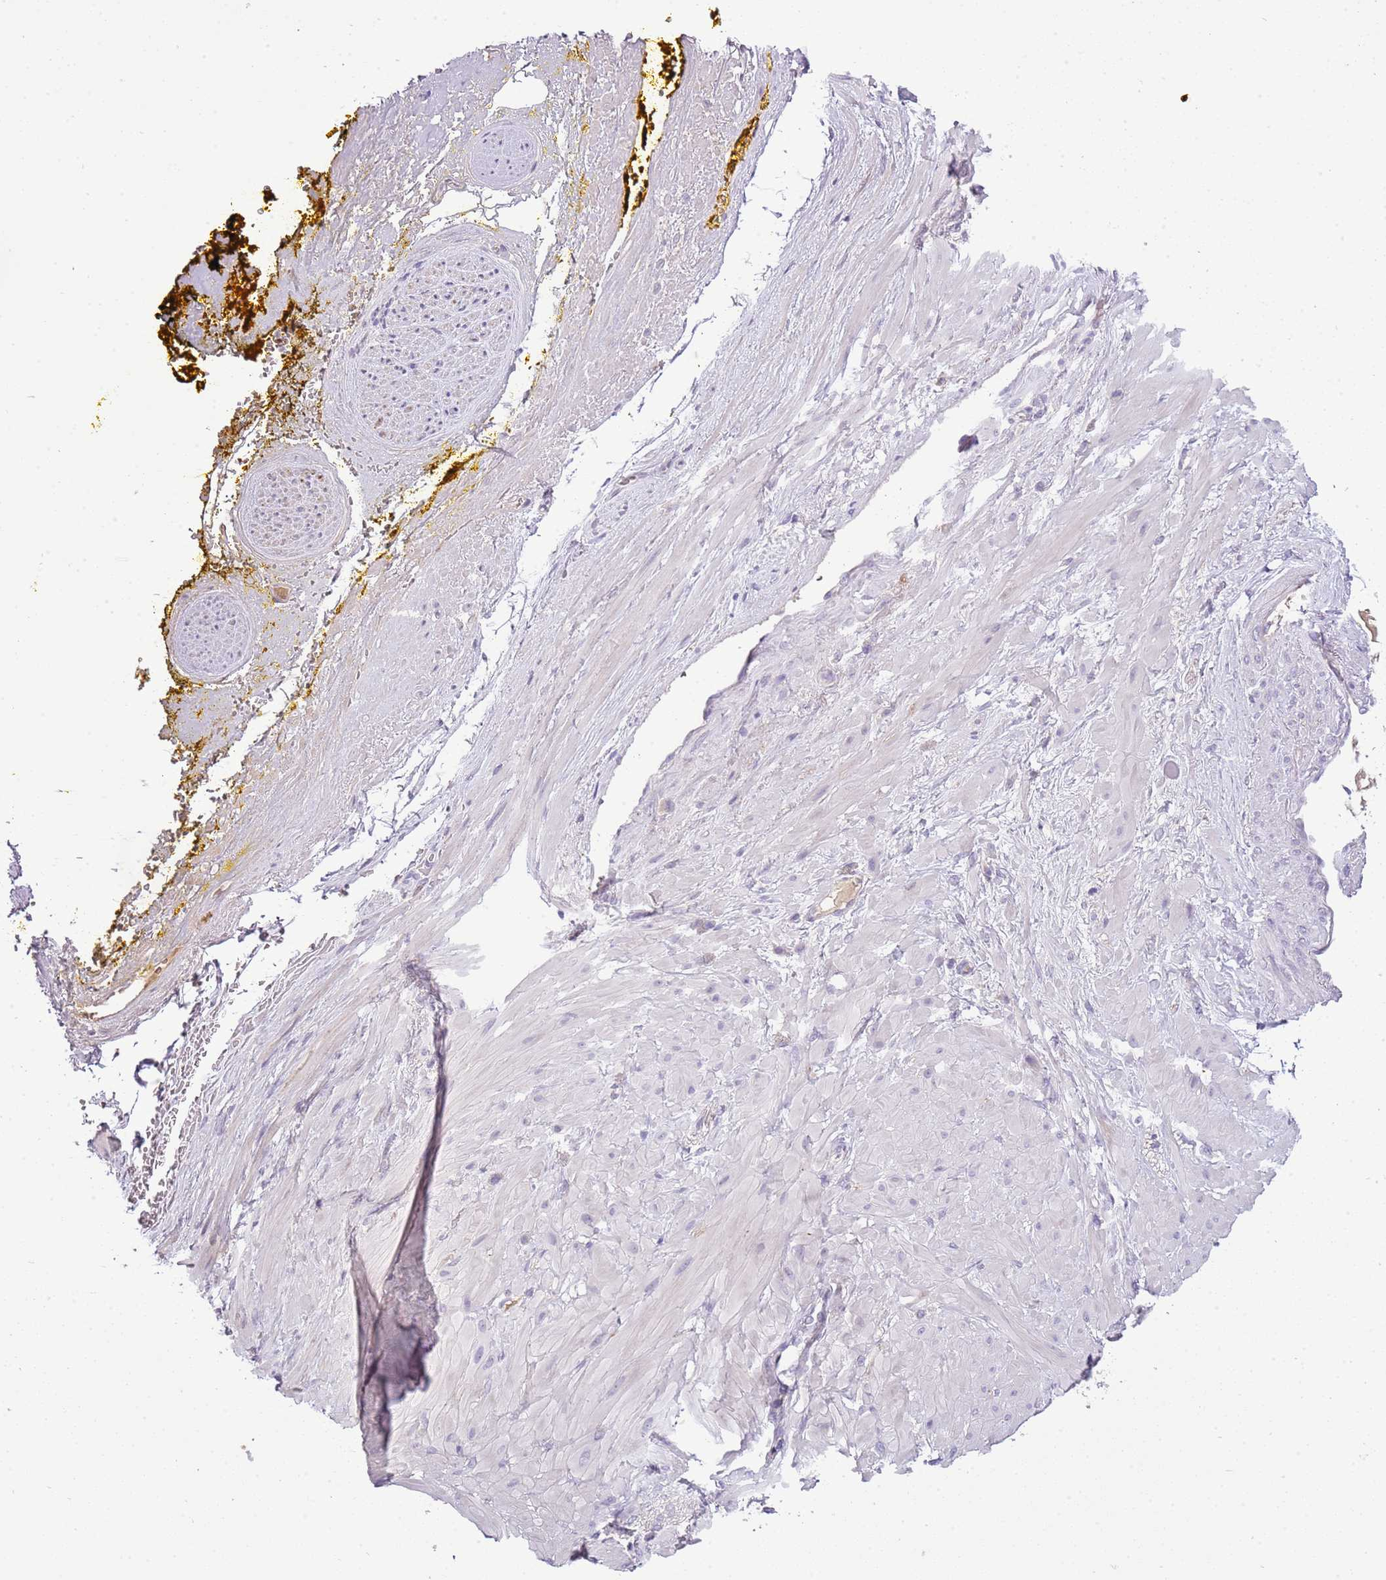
{"staining": {"intensity": "negative", "quantity": "none", "location": "none"}, "tissue": "soft tissue", "cell_type": "Fibroblasts", "image_type": "normal", "snomed": [{"axis": "morphology", "description": "Normal tissue, NOS"}, {"axis": "morphology", "description": "Adenocarcinoma, Low grade"}, {"axis": "topography", "description": "Prostate"}, {"axis": "topography", "description": "Peripheral nerve tissue"}], "caption": "The immunohistochemistry (IHC) image has no significant staining in fibroblasts of soft tissue.", "gene": "SCAMP5", "patient": {"sex": "male", "age": 63}}